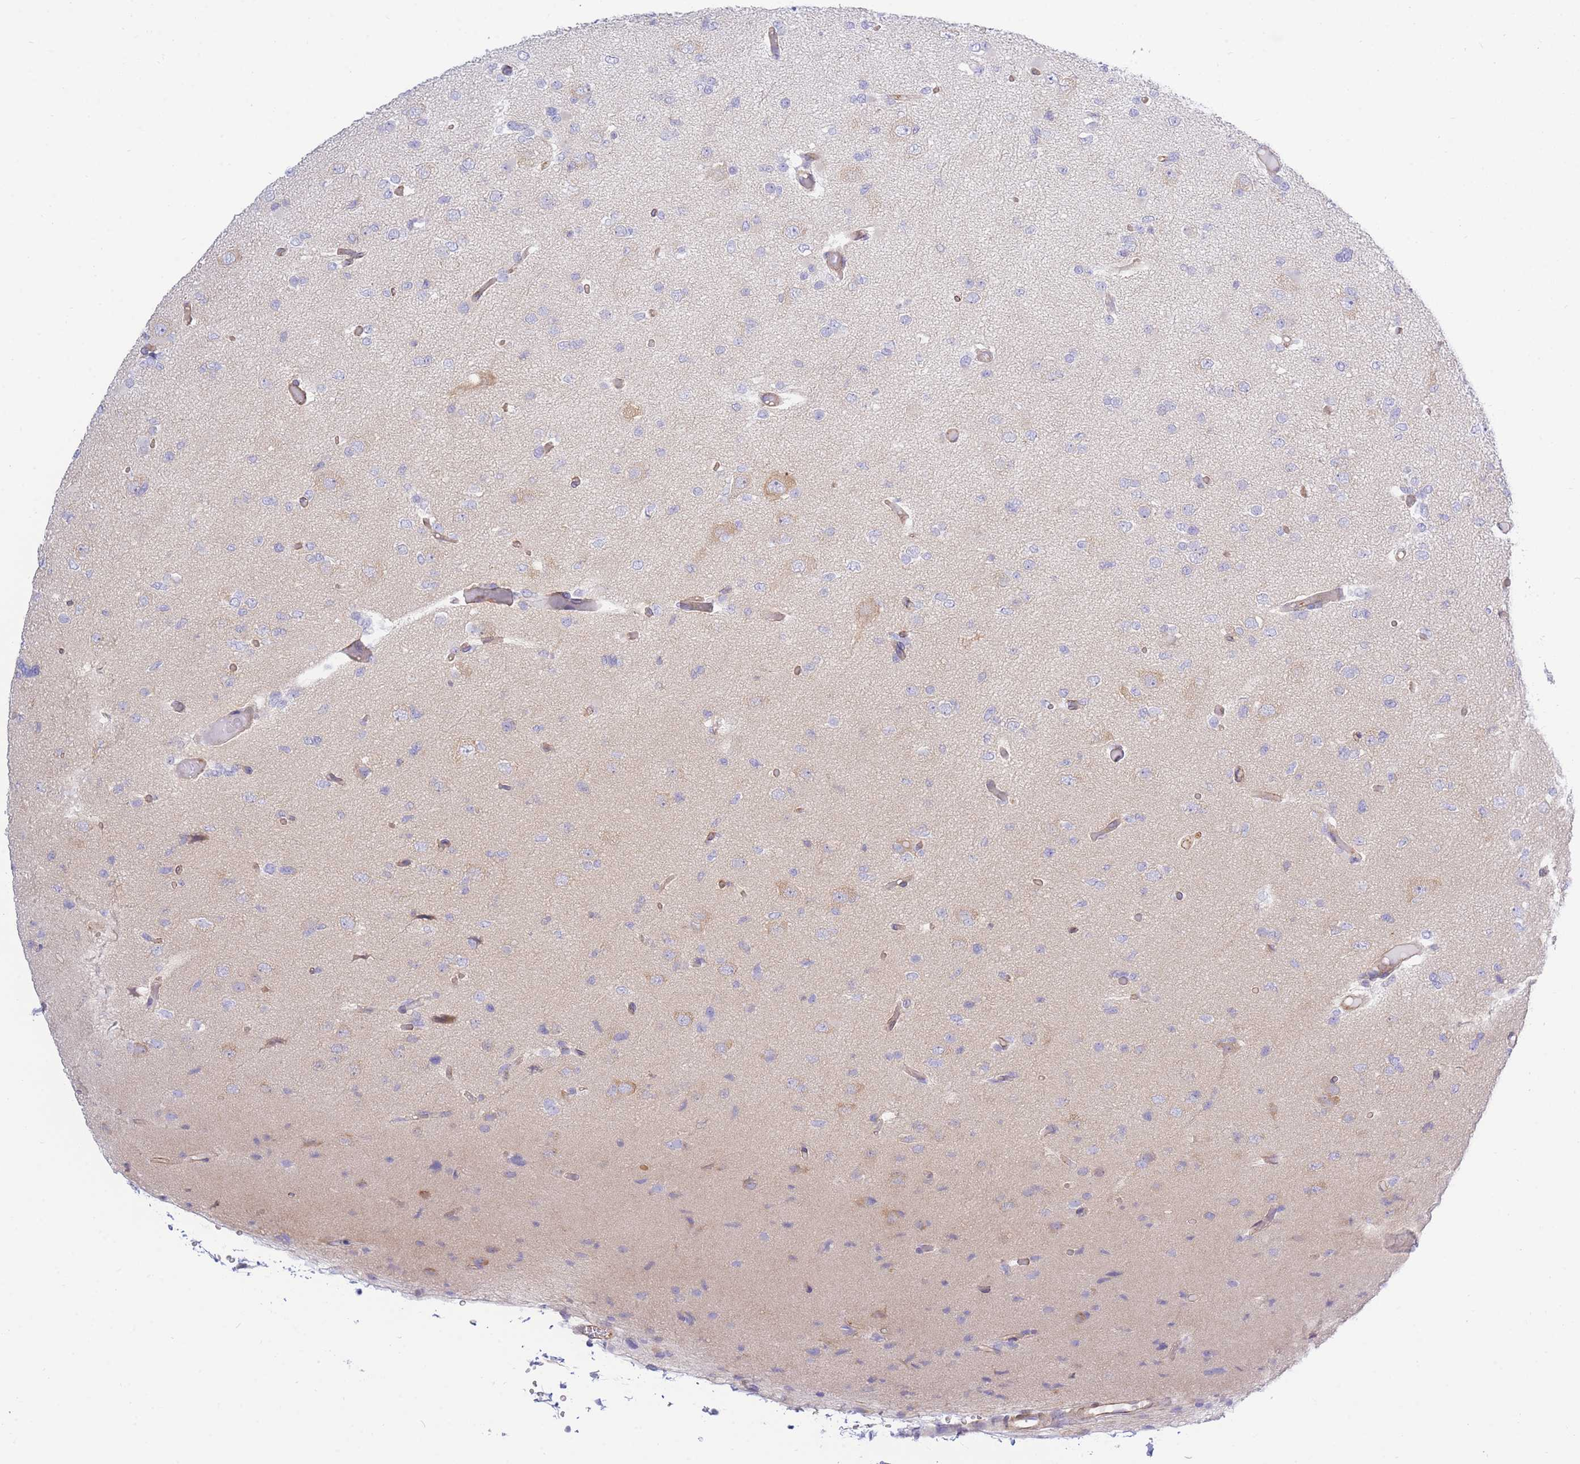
{"staining": {"intensity": "negative", "quantity": "none", "location": "none"}, "tissue": "glioma", "cell_type": "Tumor cells", "image_type": "cancer", "snomed": [{"axis": "morphology", "description": "Glioma, malignant, Low grade"}, {"axis": "topography", "description": "Brain"}], "caption": "This is an IHC image of malignant glioma (low-grade). There is no positivity in tumor cells.", "gene": "REM1", "patient": {"sex": "female", "age": 22}}